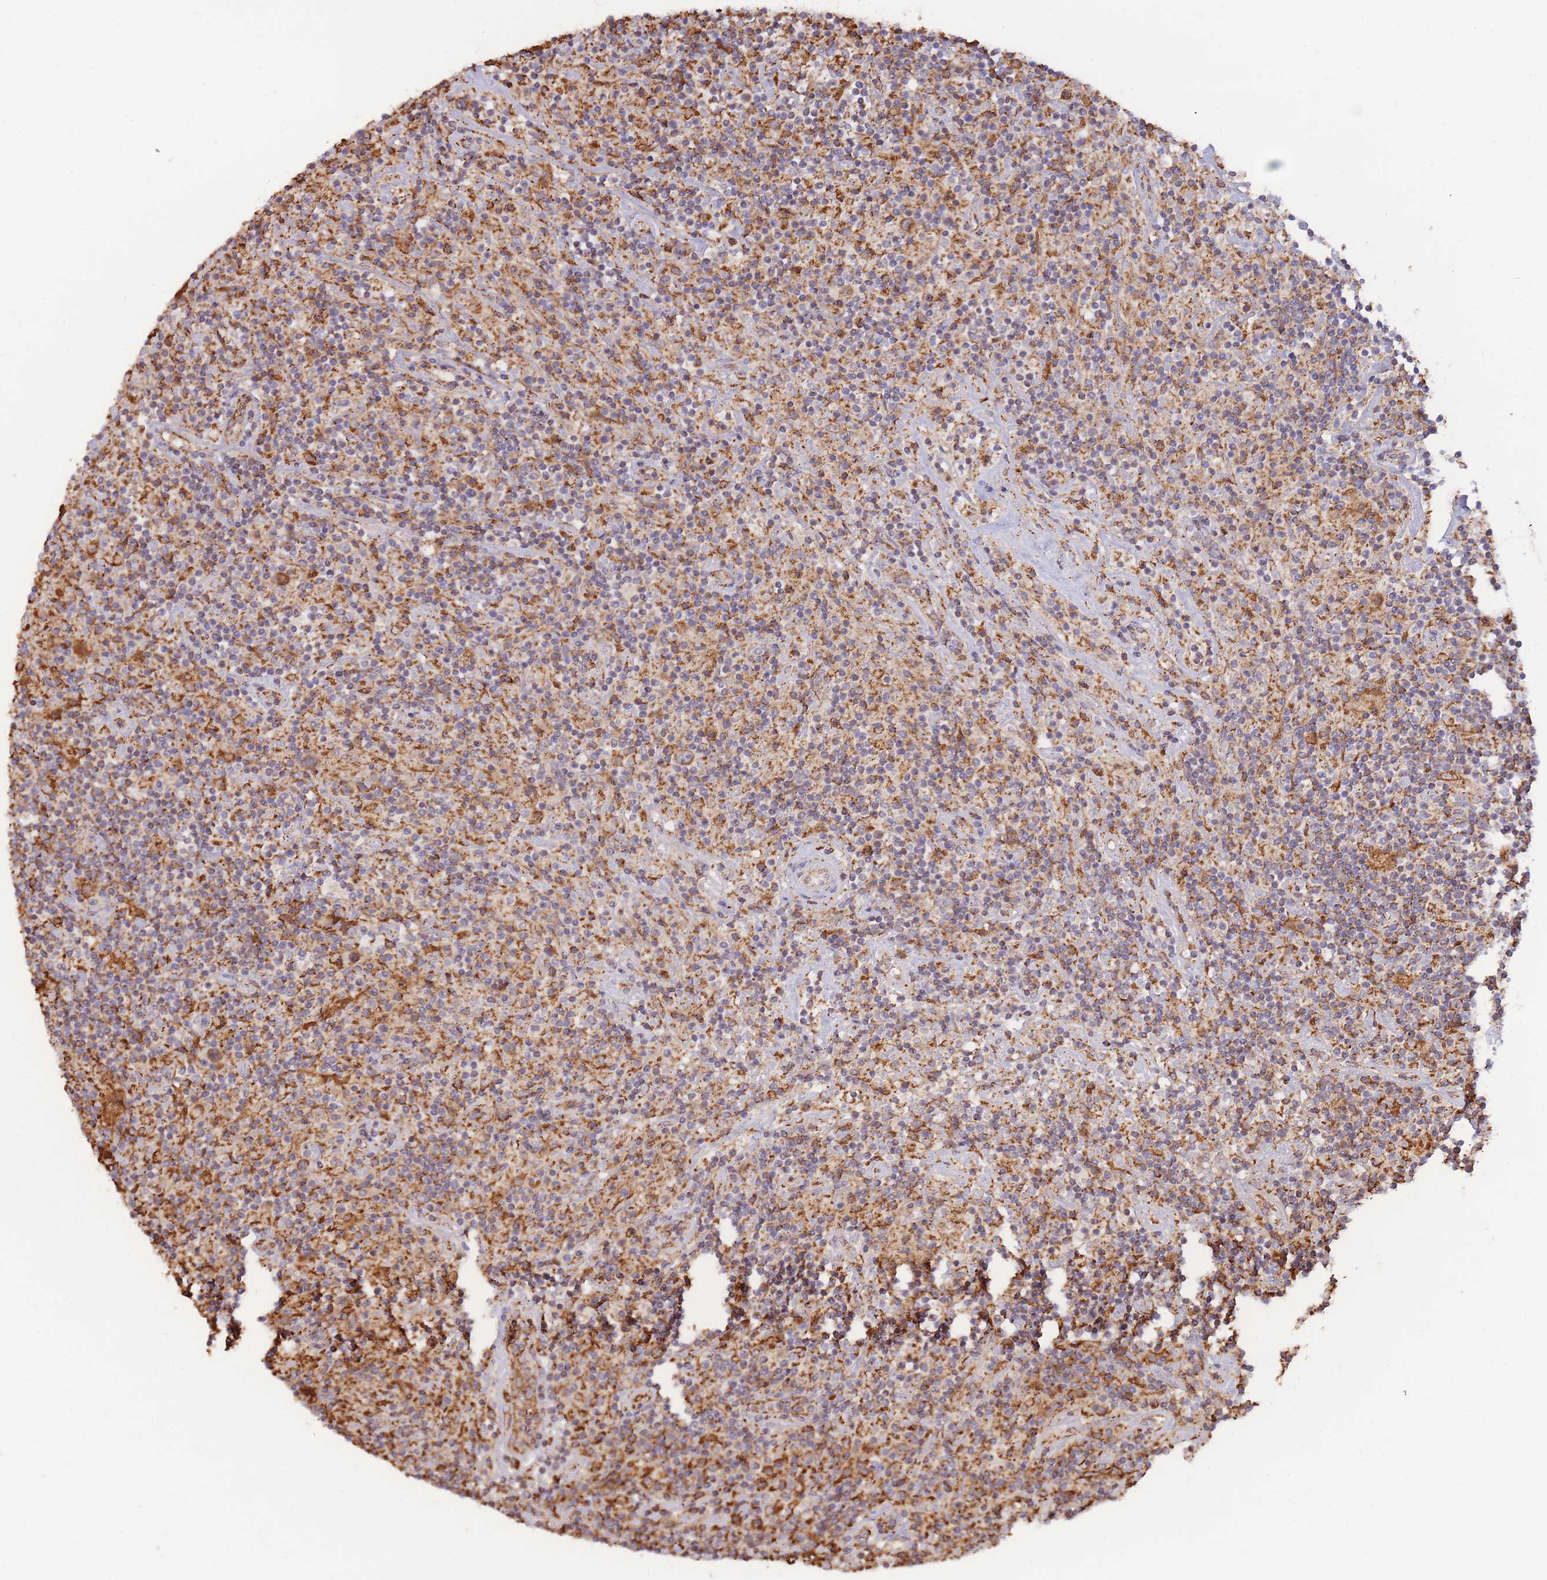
{"staining": {"intensity": "moderate", "quantity": "25%-75%", "location": "cytoplasmic/membranous"}, "tissue": "lymphoma", "cell_type": "Tumor cells", "image_type": "cancer", "snomed": [{"axis": "morphology", "description": "Hodgkin's disease, NOS"}, {"axis": "topography", "description": "Lymph node"}], "caption": "Hodgkin's disease stained for a protein exhibits moderate cytoplasmic/membranous positivity in tumor cells. (DAB IHC, brown staining for protein, blue staining for nuclei).", "gene": "MRPL17", "patient": {"sex": "male", "age": 70}}